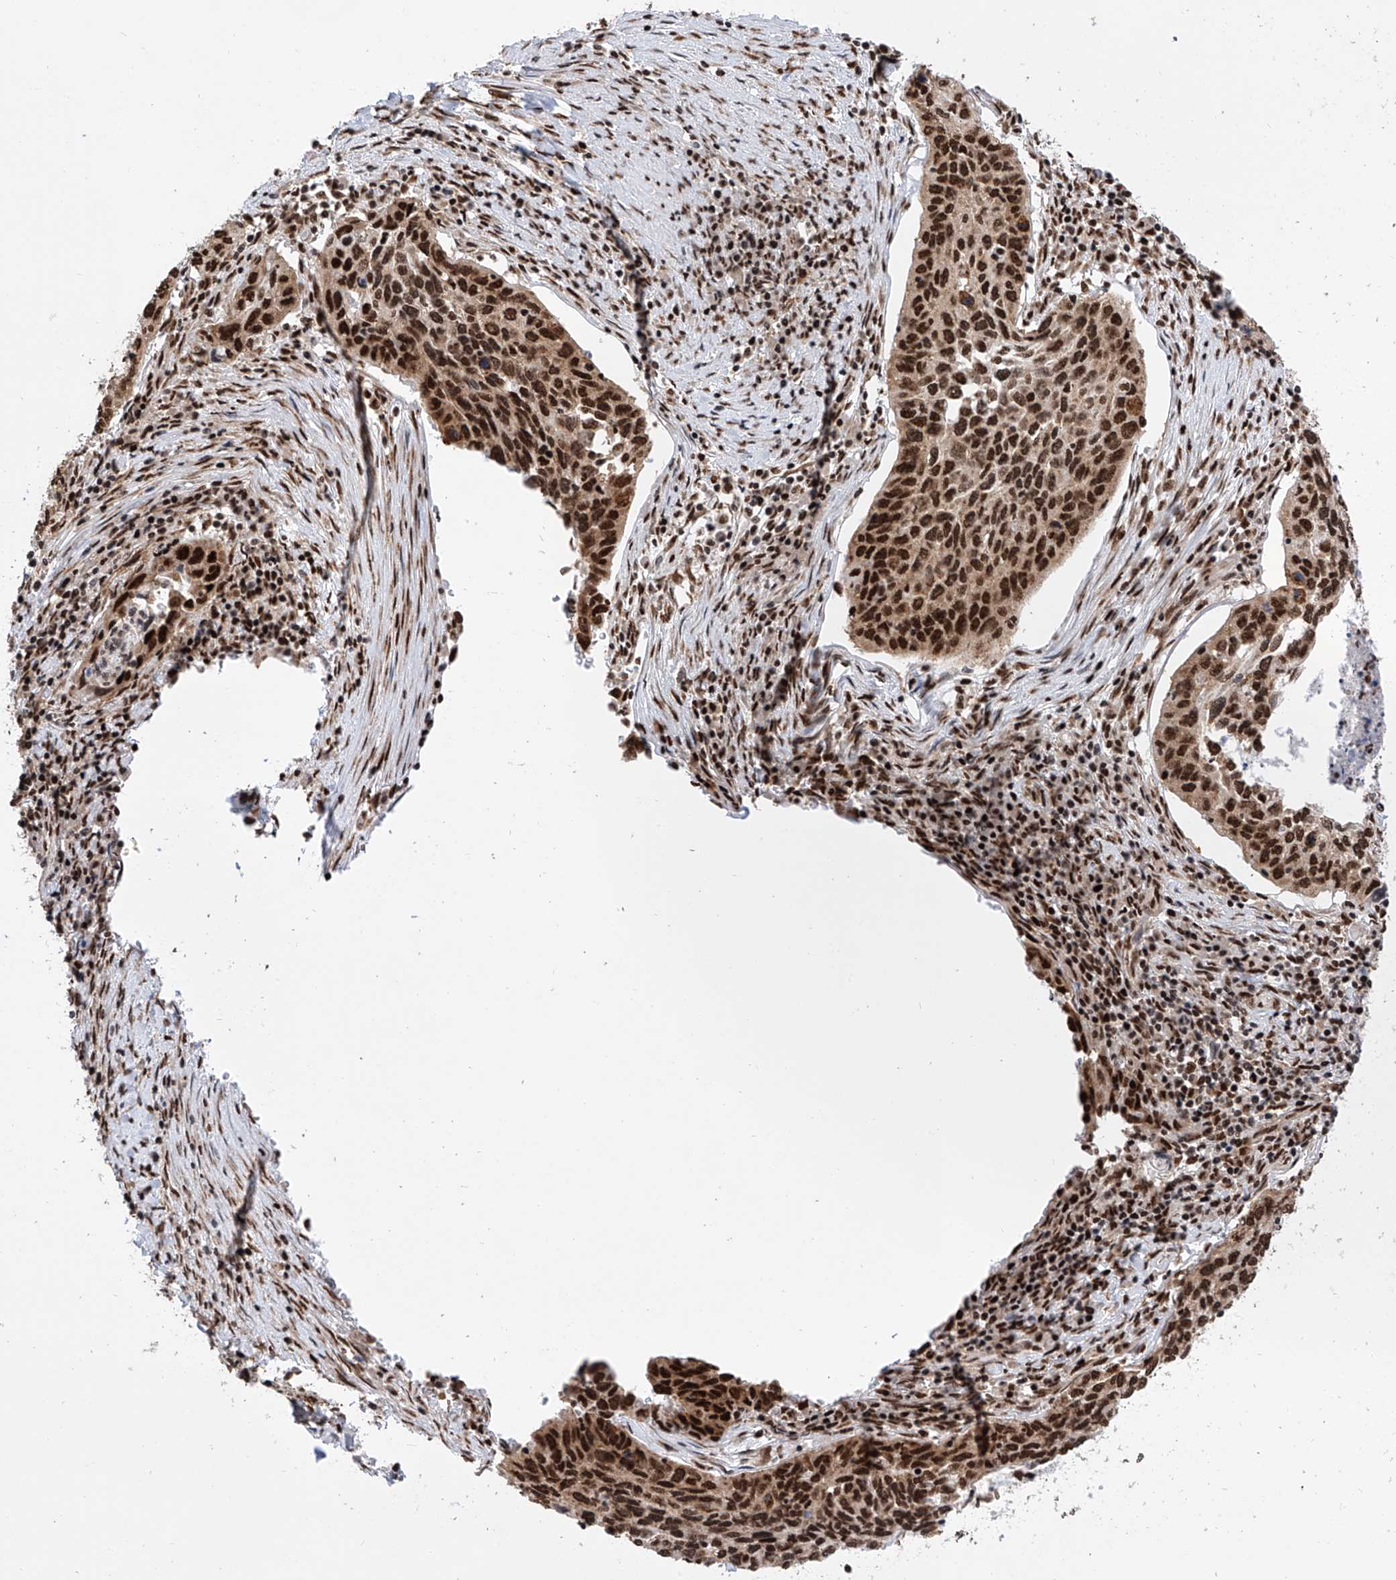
{"staining": {"intensity": "strong", "quantity": ">75%", "location": "nuclear"}, "tissue": "cervical cancer", "cell_type": "Tumor cells", "image_type": "cancer", "snomed": [{"axis": "morphology", "description": "Squamous cell carcinoma, NOS"}, {"axis": "topography", "description": "Cervix"}], "caption": "The micrograph reveals a brown stain indicating the presence of a protein in the nuclear of tumor cells in cervical cancer.", "gene": "SRSF6", "patient": {"sex": "female", "age": 38}}